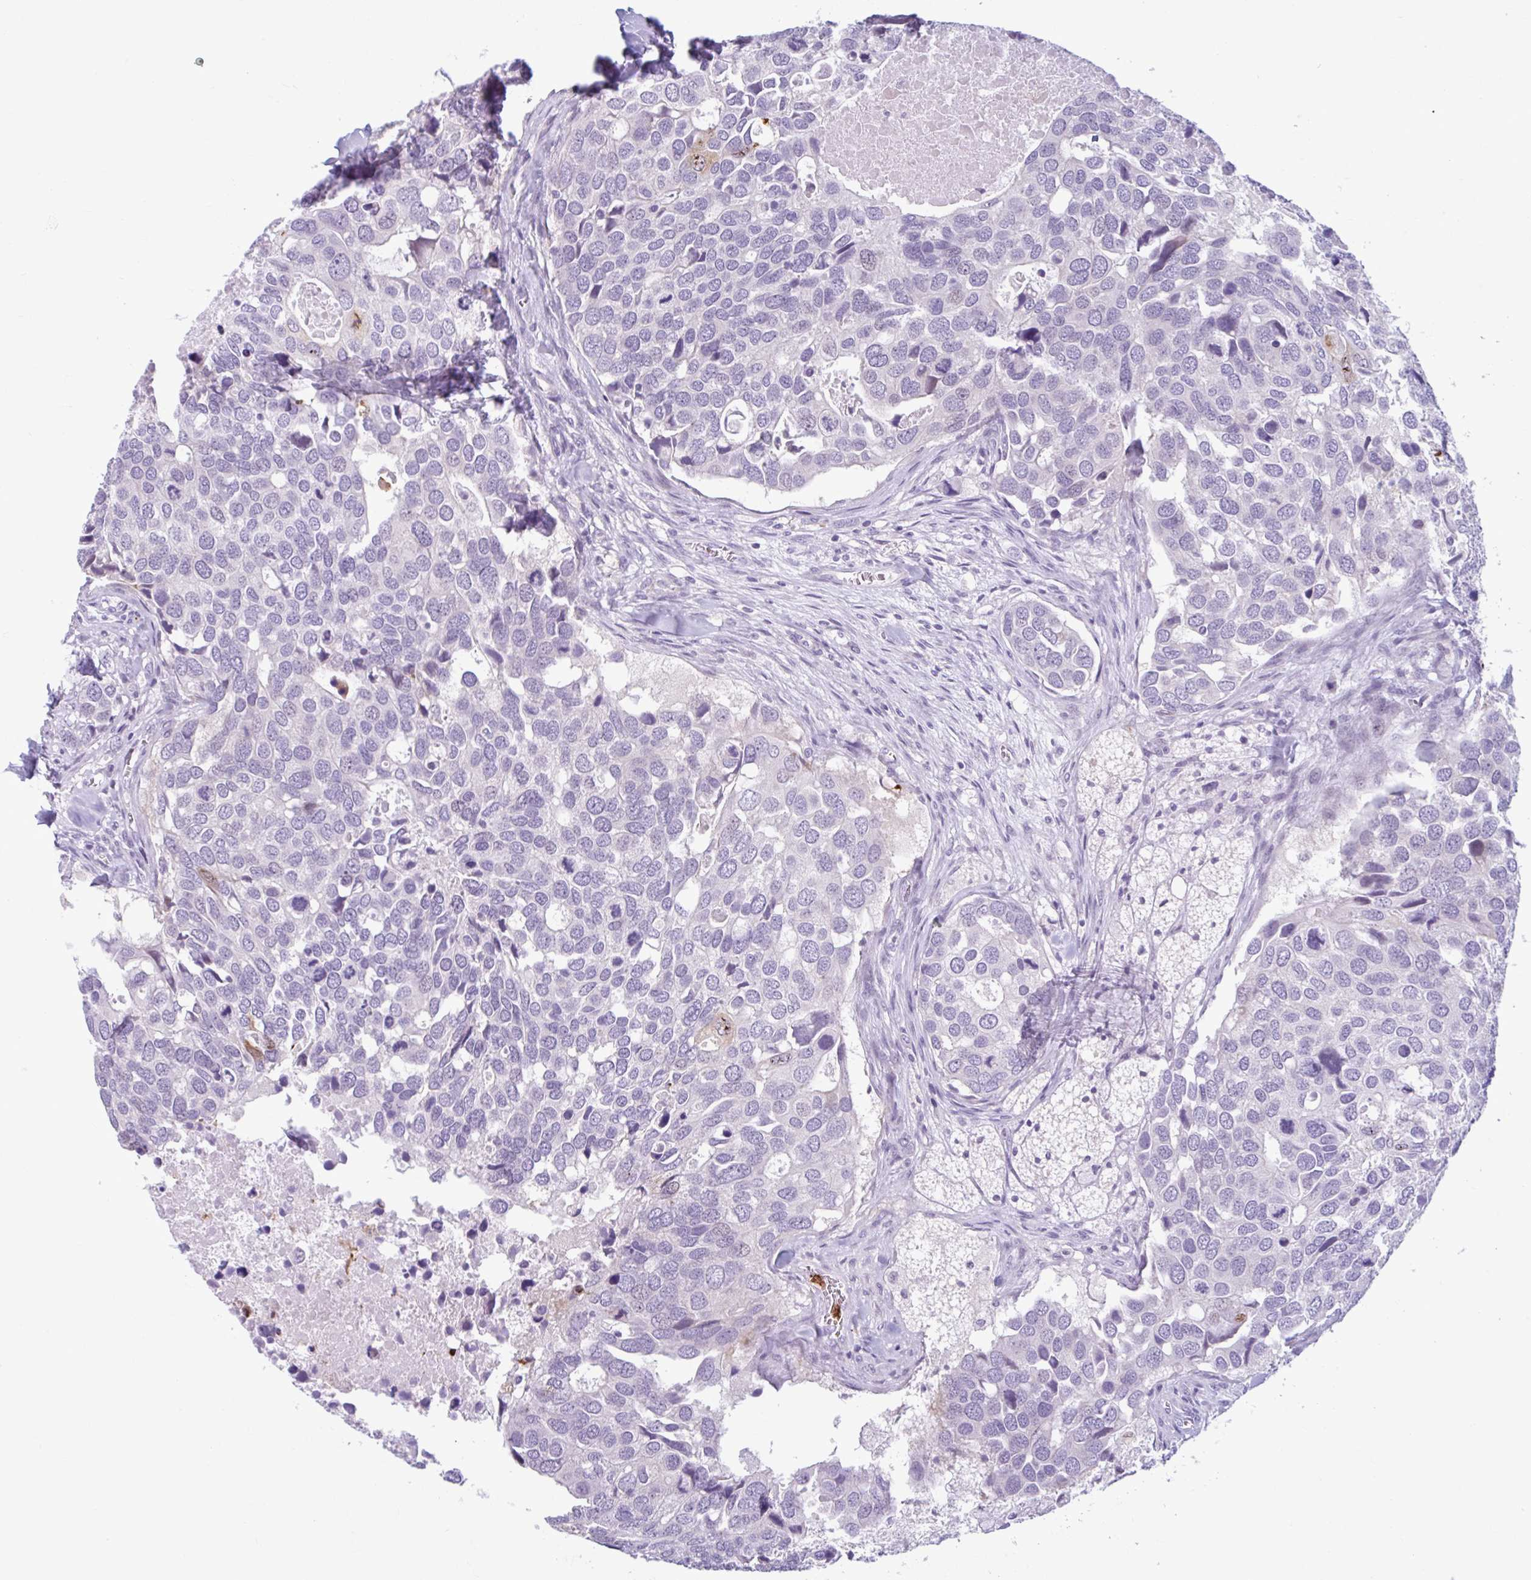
{"staining": {"intensity": "negative", "quantity": "none", "location": "none"}, "tissue": "breast cancer", "cell_type": "Tumor cells", "image_type": "cancer", "snomed": [{"axis": "morphology", "description": "Duct carcinoma"}, {"axis": "topography", "description": "Breast"}], "caption": "Tumor cells show no significant positivity in breast cancer (invasive ductal carcinoma).", "gene": "CEP120", "patient": {"sex": "female", "age": 83}}